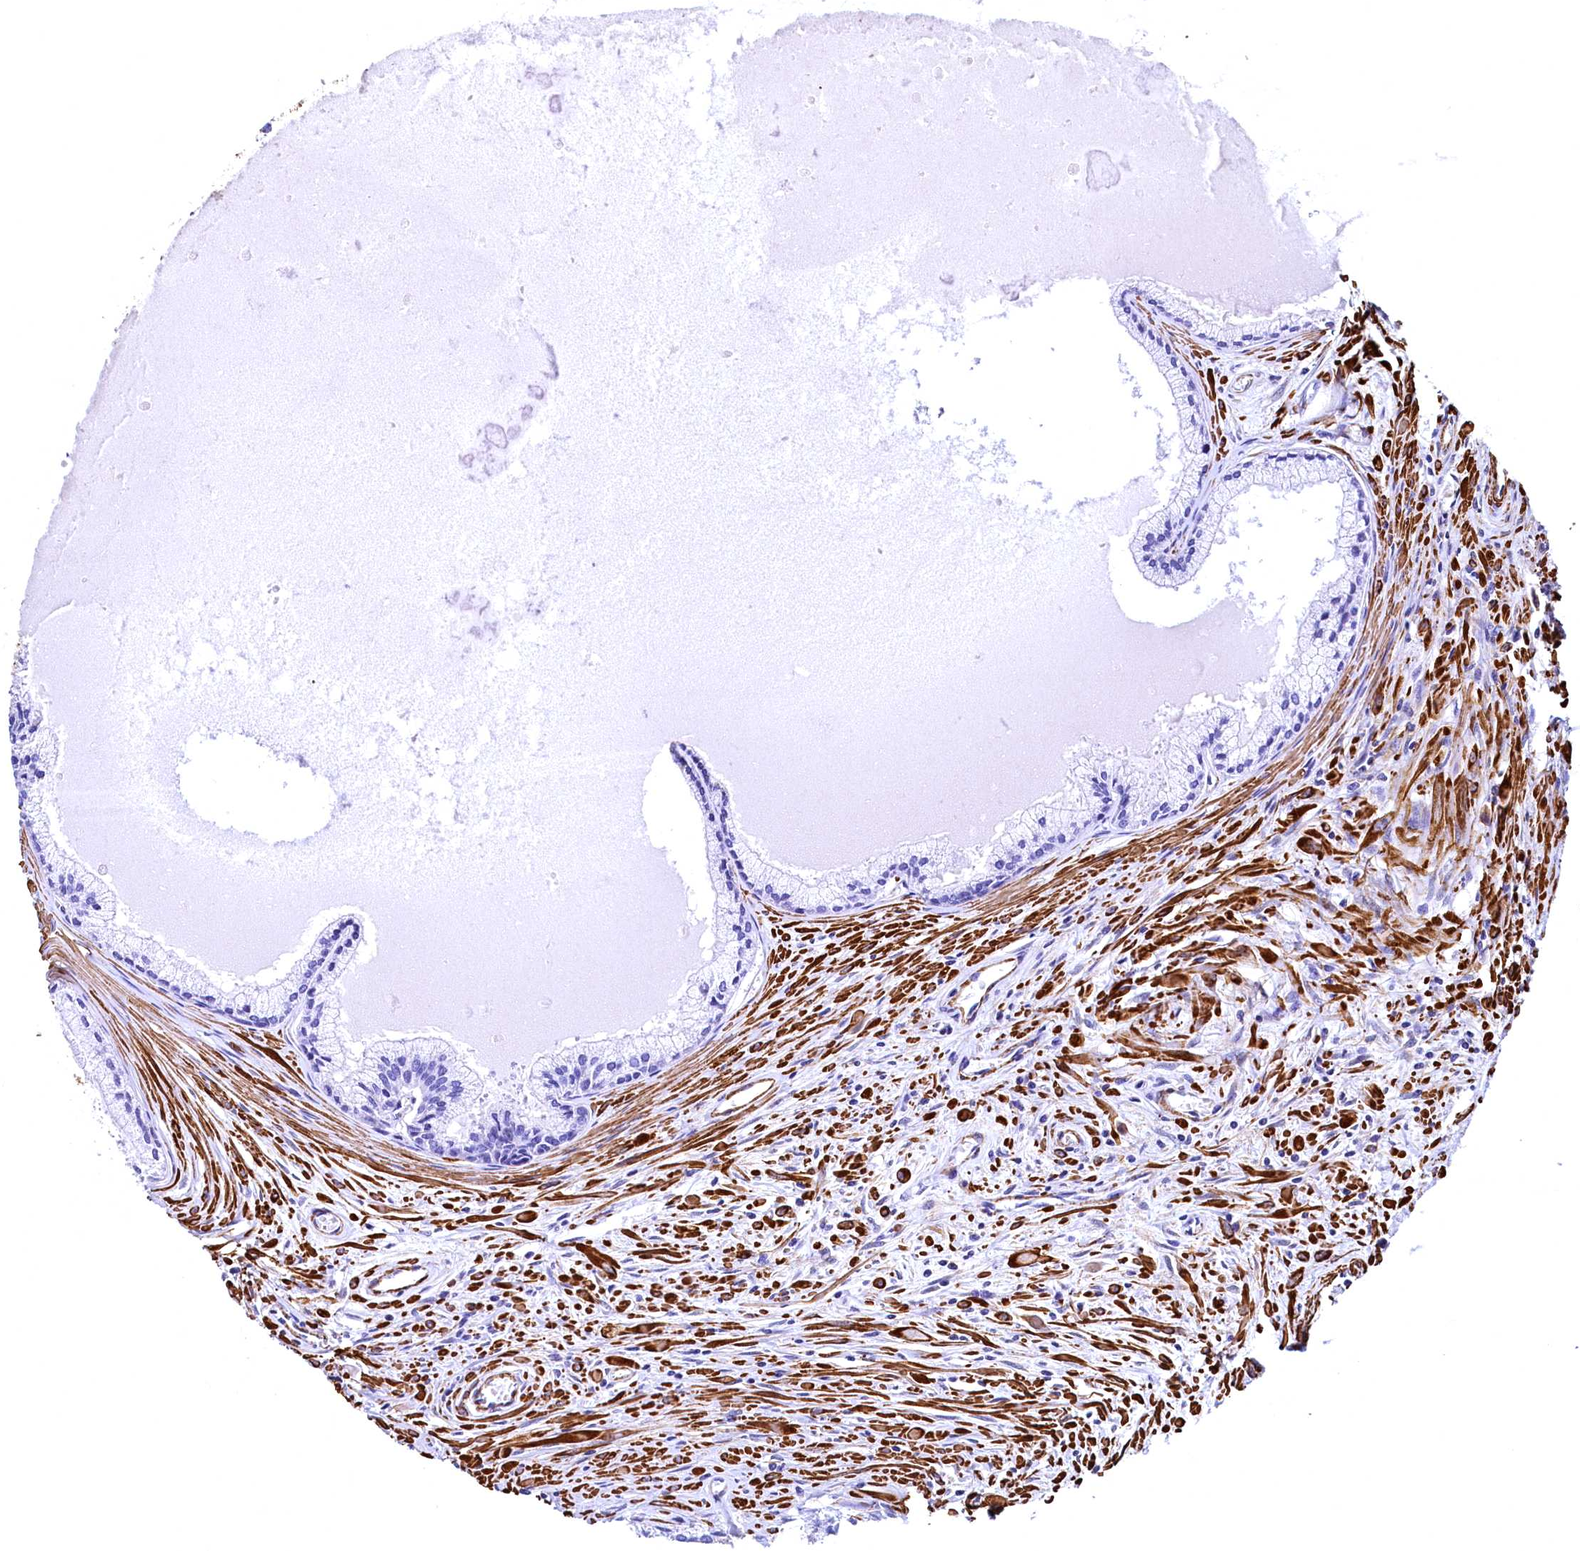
{"staining": {"intensity": "negative", "quantity": "none", "location": "none"}, "tissue": "prostate cancer", "cell_type": "Tumor cells", "image_type": "cancer", "snomed": [{"axis": "morphology", "description": "Adenocarcinoma, High grade"}, {"axis": "topography", "description": "Prostate"}], "caption": "High power microscopy photomicrograph of an immunohistochemistry (IHC) photomicrograph of prostate cancer, revealing no significant positivity in tumor cells.", "gene": "THBS1", "patient": {"sex": "male", "age": 68}}